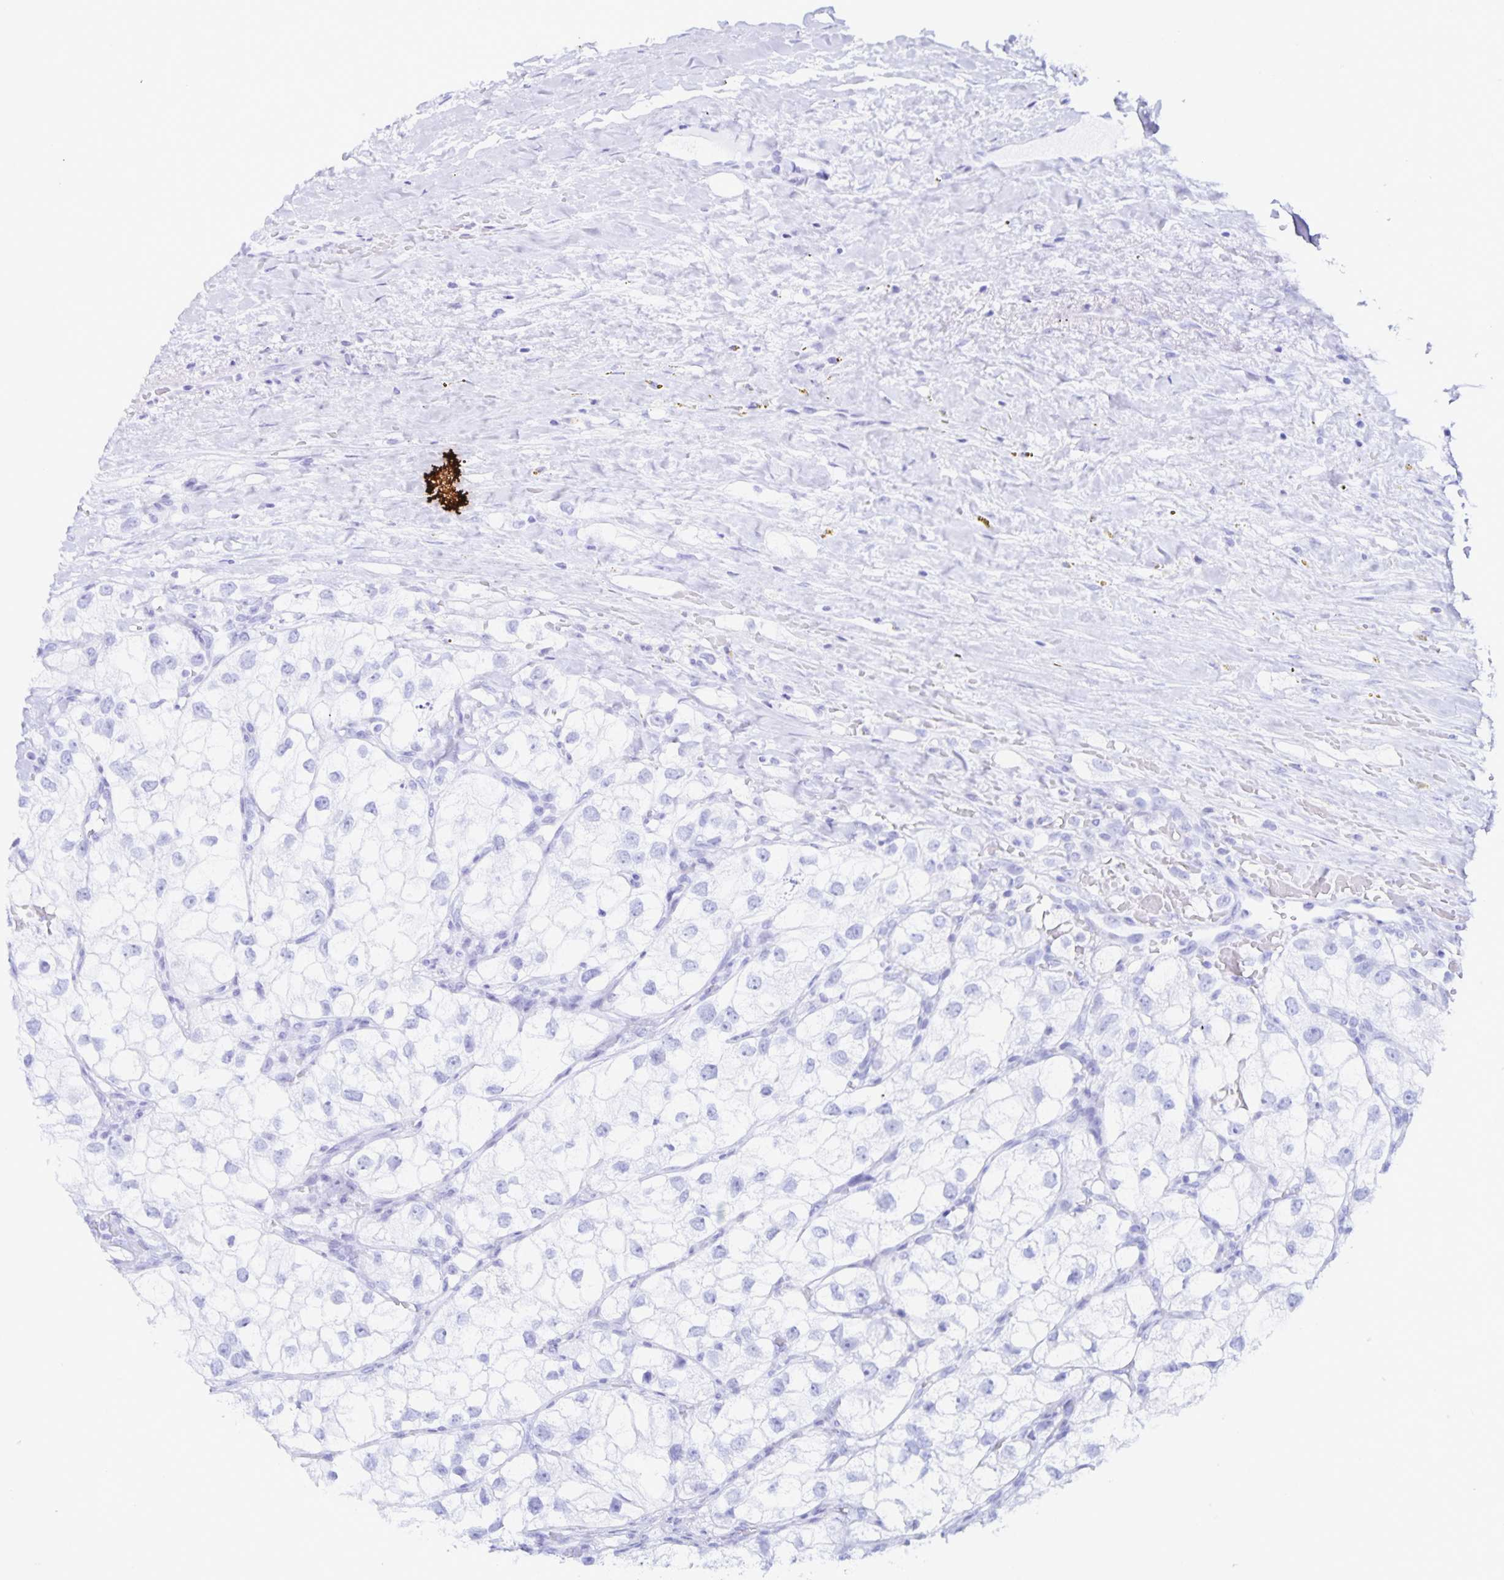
{"staining": {"intensity": "negative", "quantity": "none", "location": "none"}, "tissue": "renal cancer", "cell_type": "Tumor cells", "image_type": "cancer", "snomed": [{"axis": "morphology", "description": "Adenocarcinoma, NOS"}, {"axis": "topography", "description": "Kidney"}], "caption": "Protein analysis of renal cancer demonstrates no significant staining in tumor cells.", "gene": "RPL36A", "patient": {"sex": "male", "age": 59}}